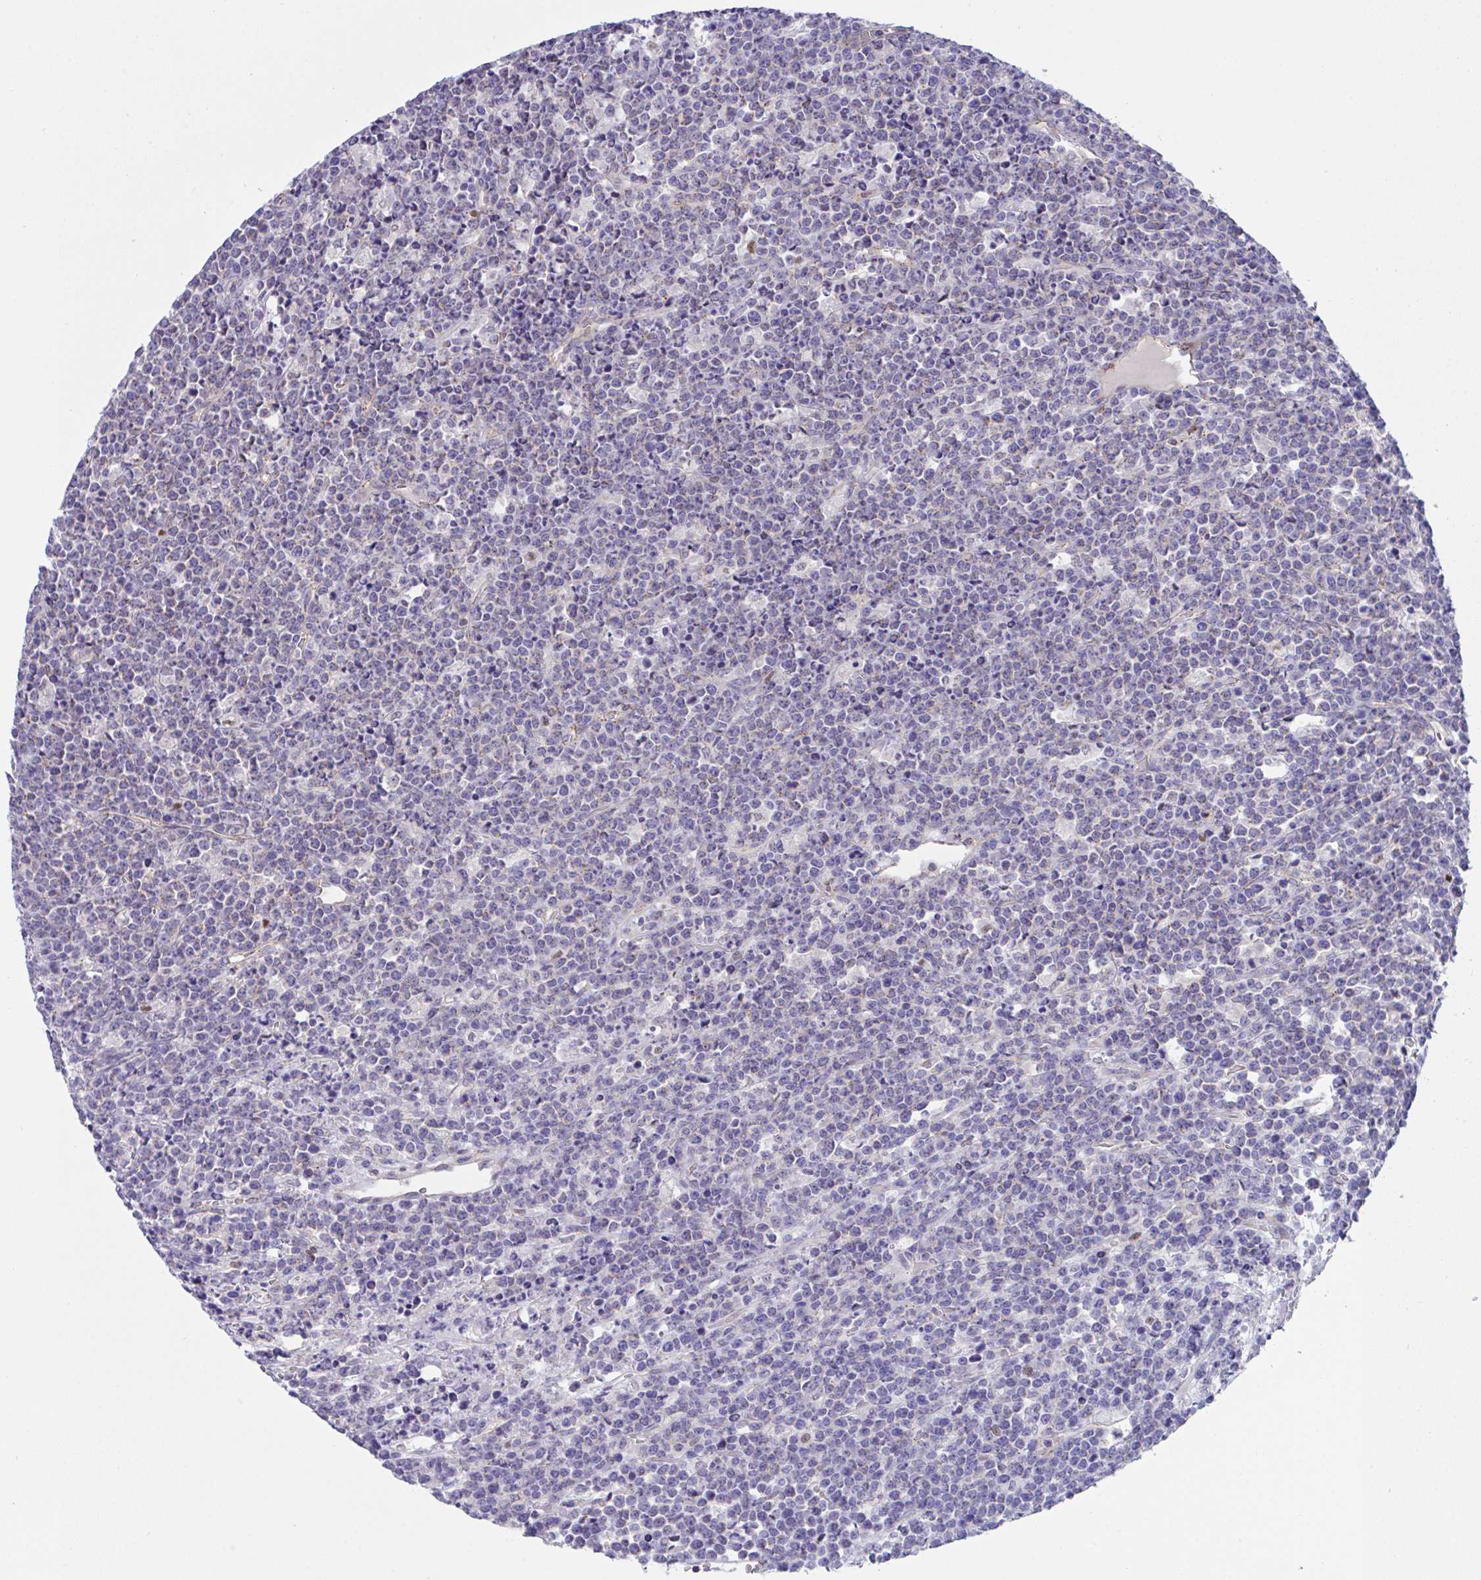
{"staining": {"intensity": "negative", "quantity": "none", "location": "none"}, "tissue": "lymphoma", "cell_type": "Tumor cells", "image_type": "cancer", "snomed": [{"axis": "morphology", "description": "Malignant lymphoma, non-Hodgkin's type, High grade"}, {"axis": "topography", "description": "Ovary"}], "caption": "High power microscopy histopathology image of an immunohistochemistry micrograph of malignant lymphoma, non-Hodgkin's type (high-grade), revealing no significant staining in tumor cells.", "gene": "ZBED3", "patient": {"sex": "female", "age": 56}}